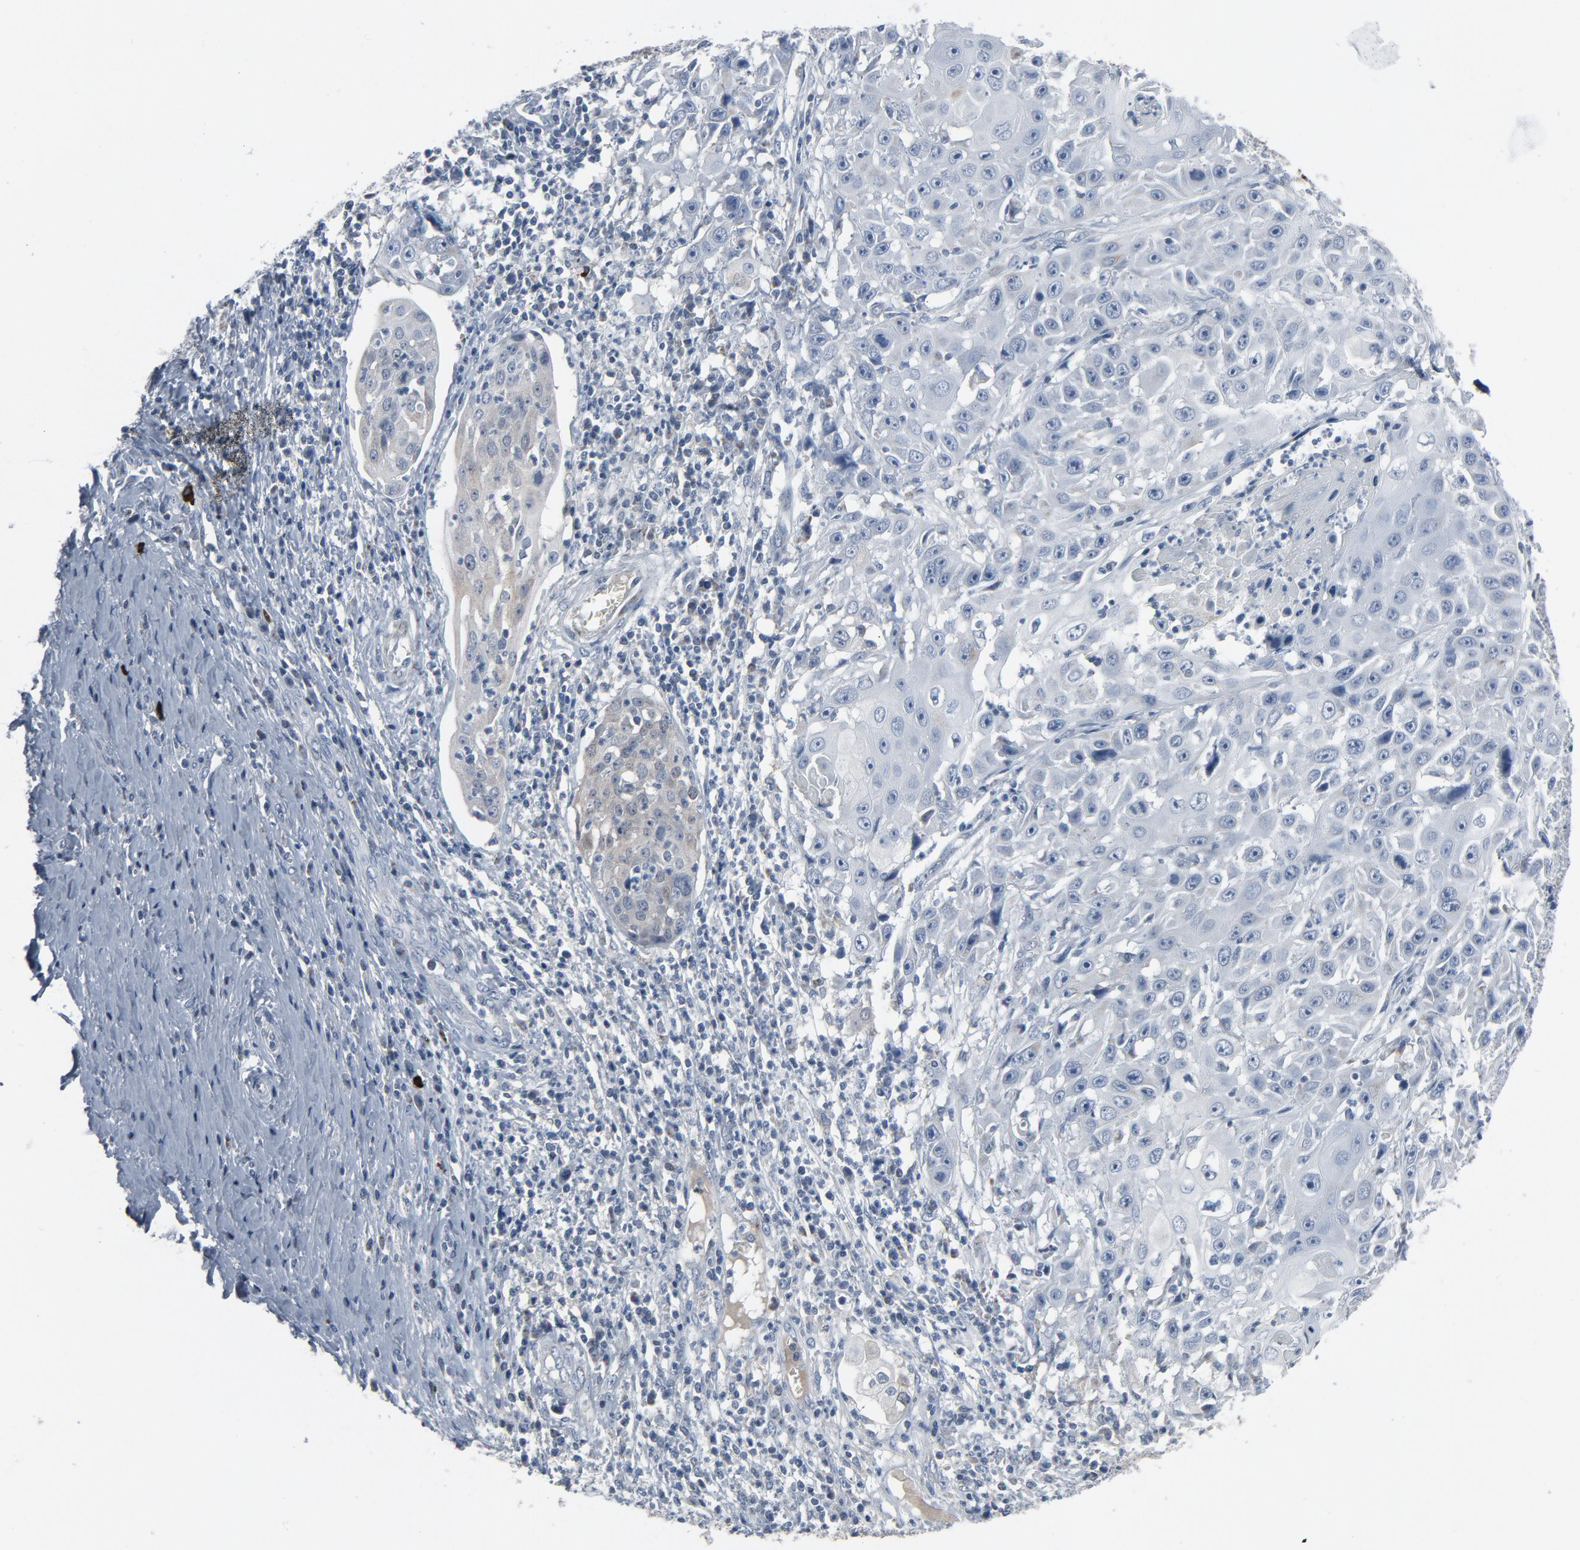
{"staining": {"intensity": "negative", "quantity": "none", "location": "none"}, "tissue": "cervical cancer", "cell_type": "Tumor cells", "image_type": "cancer", "snomed": [{"axis": "morphology", "description": "Squamous cell carcinoma, NOS"}, {"axis": "topography", "description": "Cervix"}], "caption": "Squamous cell carcinoma (cervical) was stained to show a protein in brown. There is no significant expression in tumor cells.", "gene": "GPX2", "patient": {"sex": "female", "age": 39}}